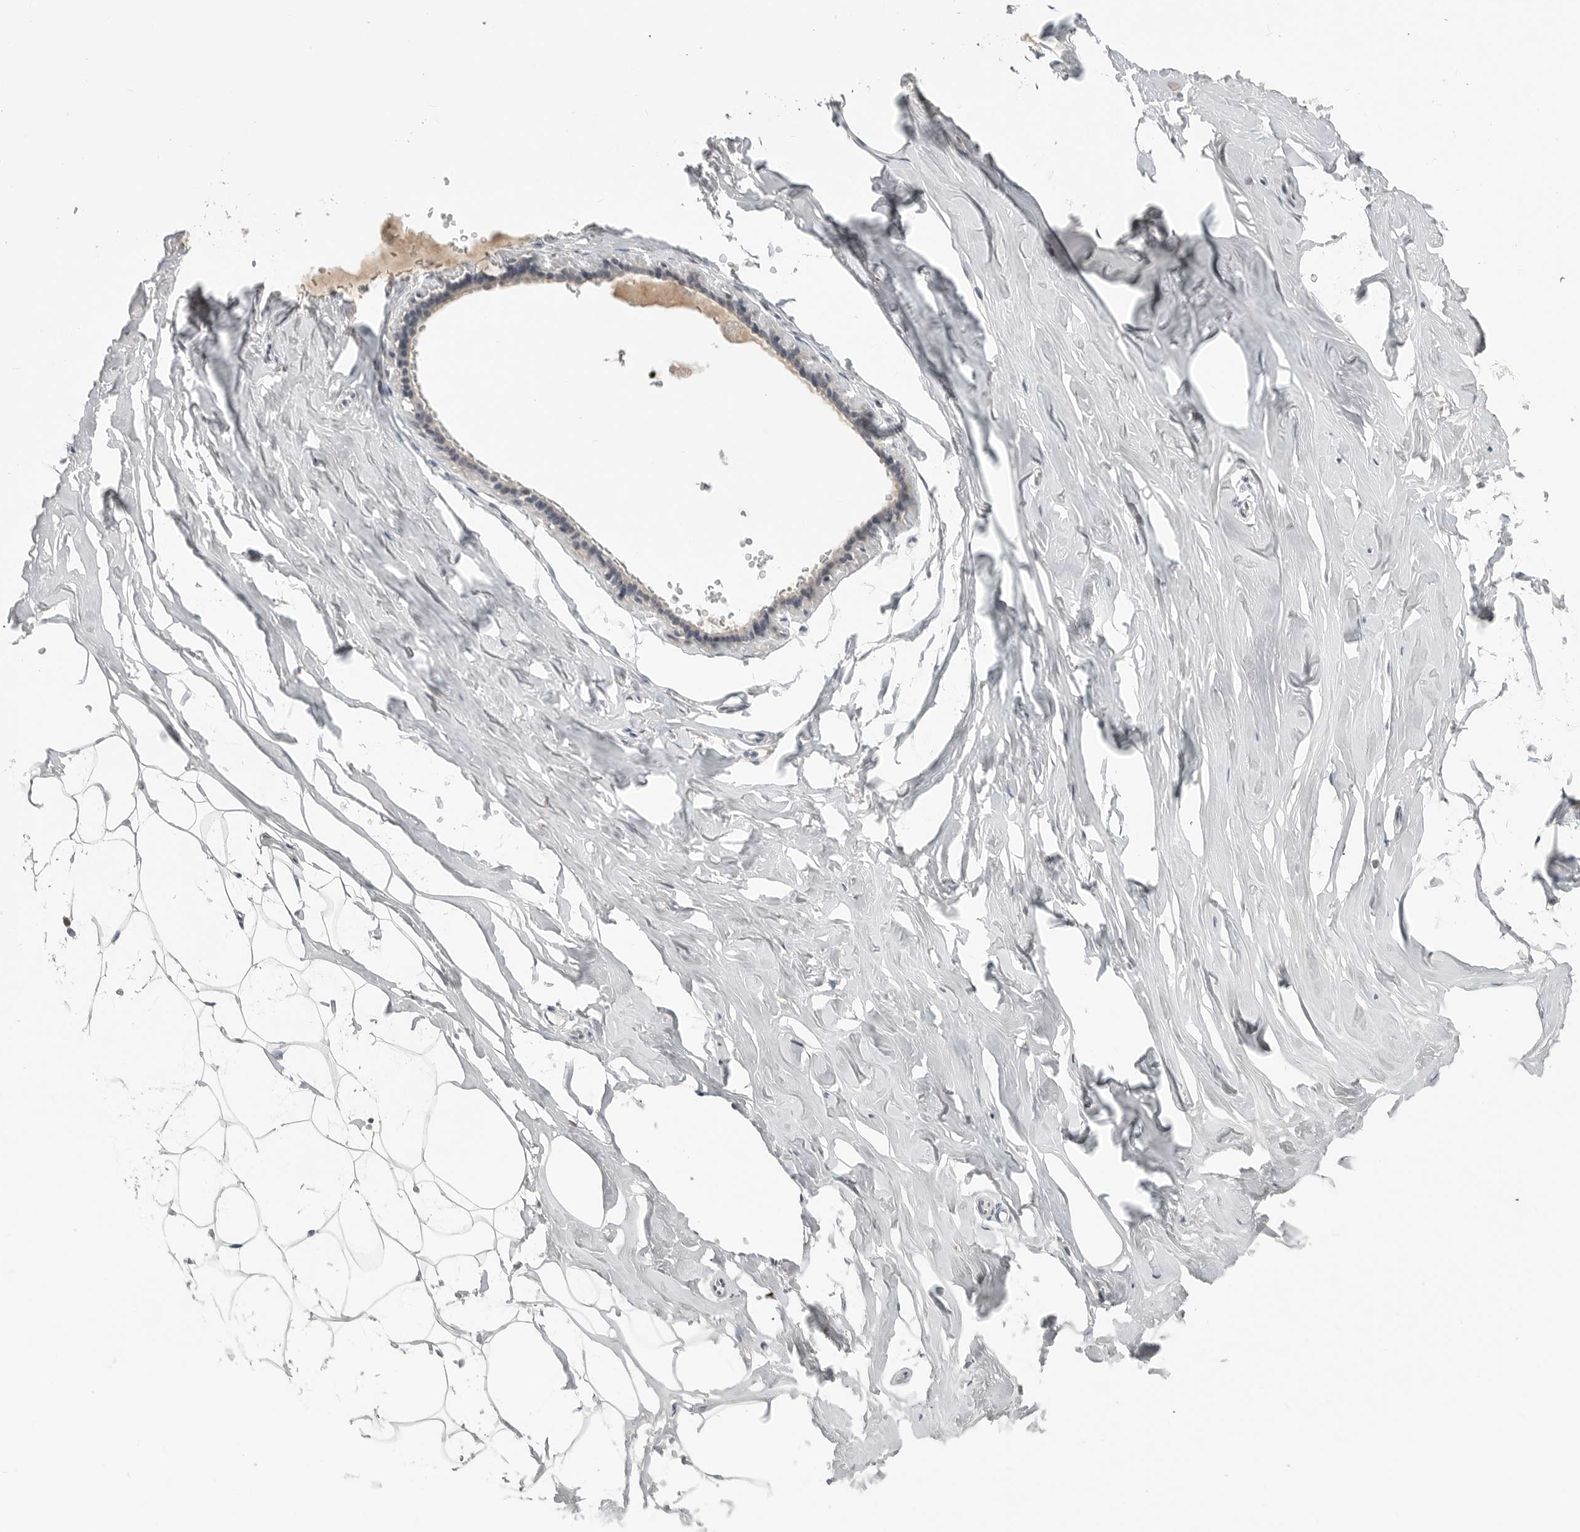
{"staining": {"intensity": "negative", "quantity": "none", "location": "none"}, "tissue": "adipose tissue", "cell_type": "Adipocytes", "image_type": "normal", "snomed": [{"axis": "morphology", "description": "Normal tissue, NOS"}, {"axis": "morphology", "description": "Fibrosis, NOS"}, {"axis": "topography", "description": "Breast"}, {"axis": "topography", "description": "Adipose tissue"}], "caption": "Immunohistochemical staining of benign human adipose tissue reveals no significant positivity in adipocytes. (DAB (3,3'-diaminobenzidine) IHC, high magnification).", "gene": "FOXP3", "patient": {"sex": "female", "age": 39}}